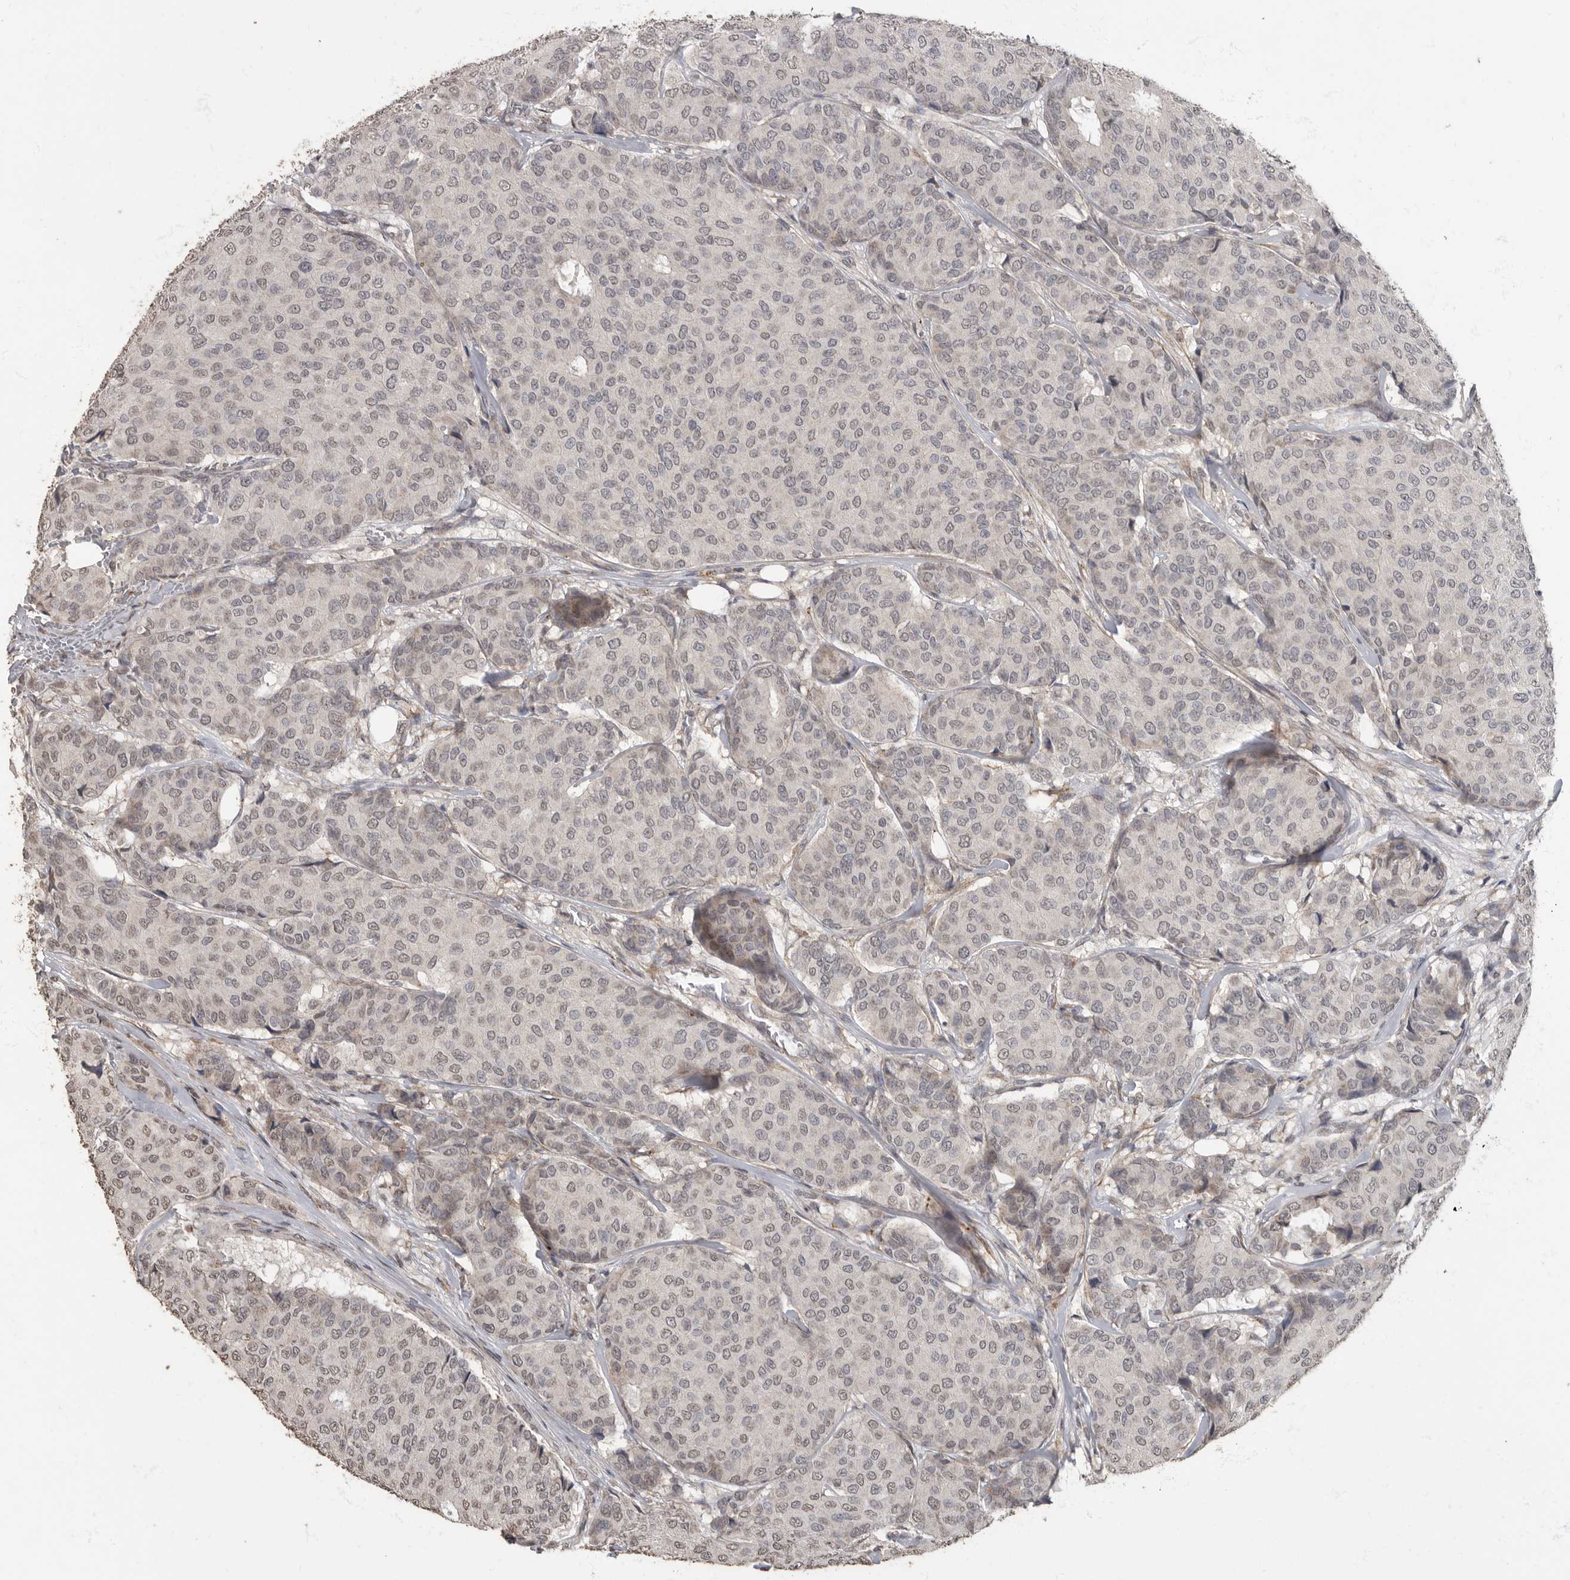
{"staining": {"intensity": "weak", "quantity": "25%-75%", "location": "nuclear"}, "tissue": "breast cancer", "cell_type": "Tumor cells", "image_type": "cancer", "snomed": [{"axis": "morphology", "description": "Duct carcinoma"}, {"axis": "topography", "description": "Breast"}], "caption": "A low amount of weak nuclear staining is identified in approximately 25%-75% of tumor cells in infiltrating ductal carcinoma (breast) tissue.", "gene": "MAFG", "patient": {"sex": "female", "age": 75}}